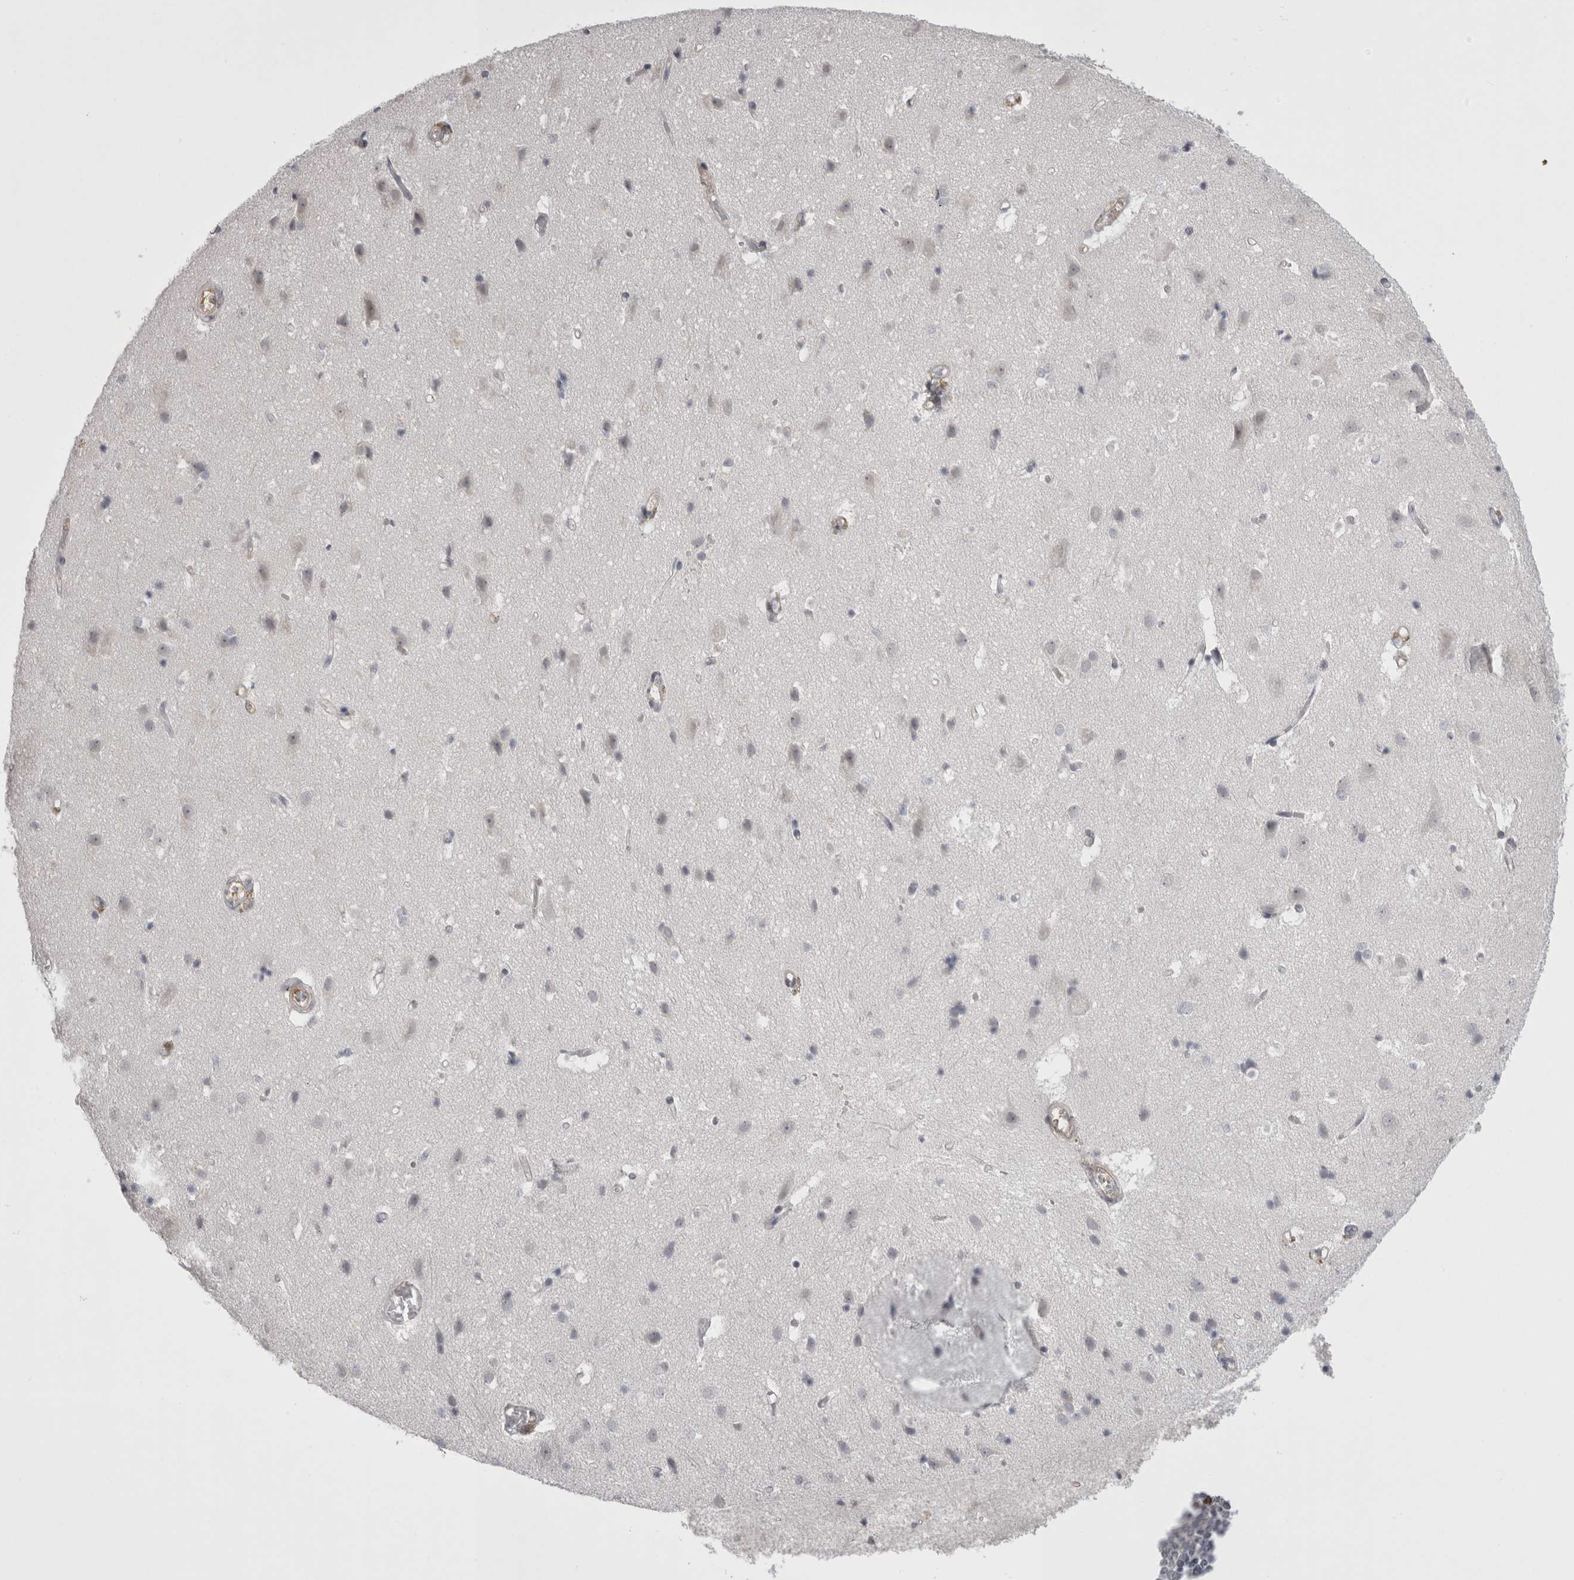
{"staining": {"intensity": "weak", "quantity": ">75%", "location": "cytoplasmic/membranous"}, "tissue": "cerebral cortex", "cell_type": "Endothelial cells", "image_type": "normal", "snomed": [{"axis": "morphology", "description": "Normal tissue, NOS"}, {"axis": "topography", "description": "Cerebral cortex"}], "caption": "DAB (3,3'-diaminobenzidine) immunohistochemical staining of benign human cerebral cortex reveals weak cytoplasmic/membranous protein positivity in approximately >75% of endothelial cells. (Stains: DAB (3,3'-diaminobenzidine) in brown, nuclei in blue, Microscopy: brightfield microscopy at high magnification).", "gene": "CHIC1", "patient": {"sex": "male", "age": 54}}